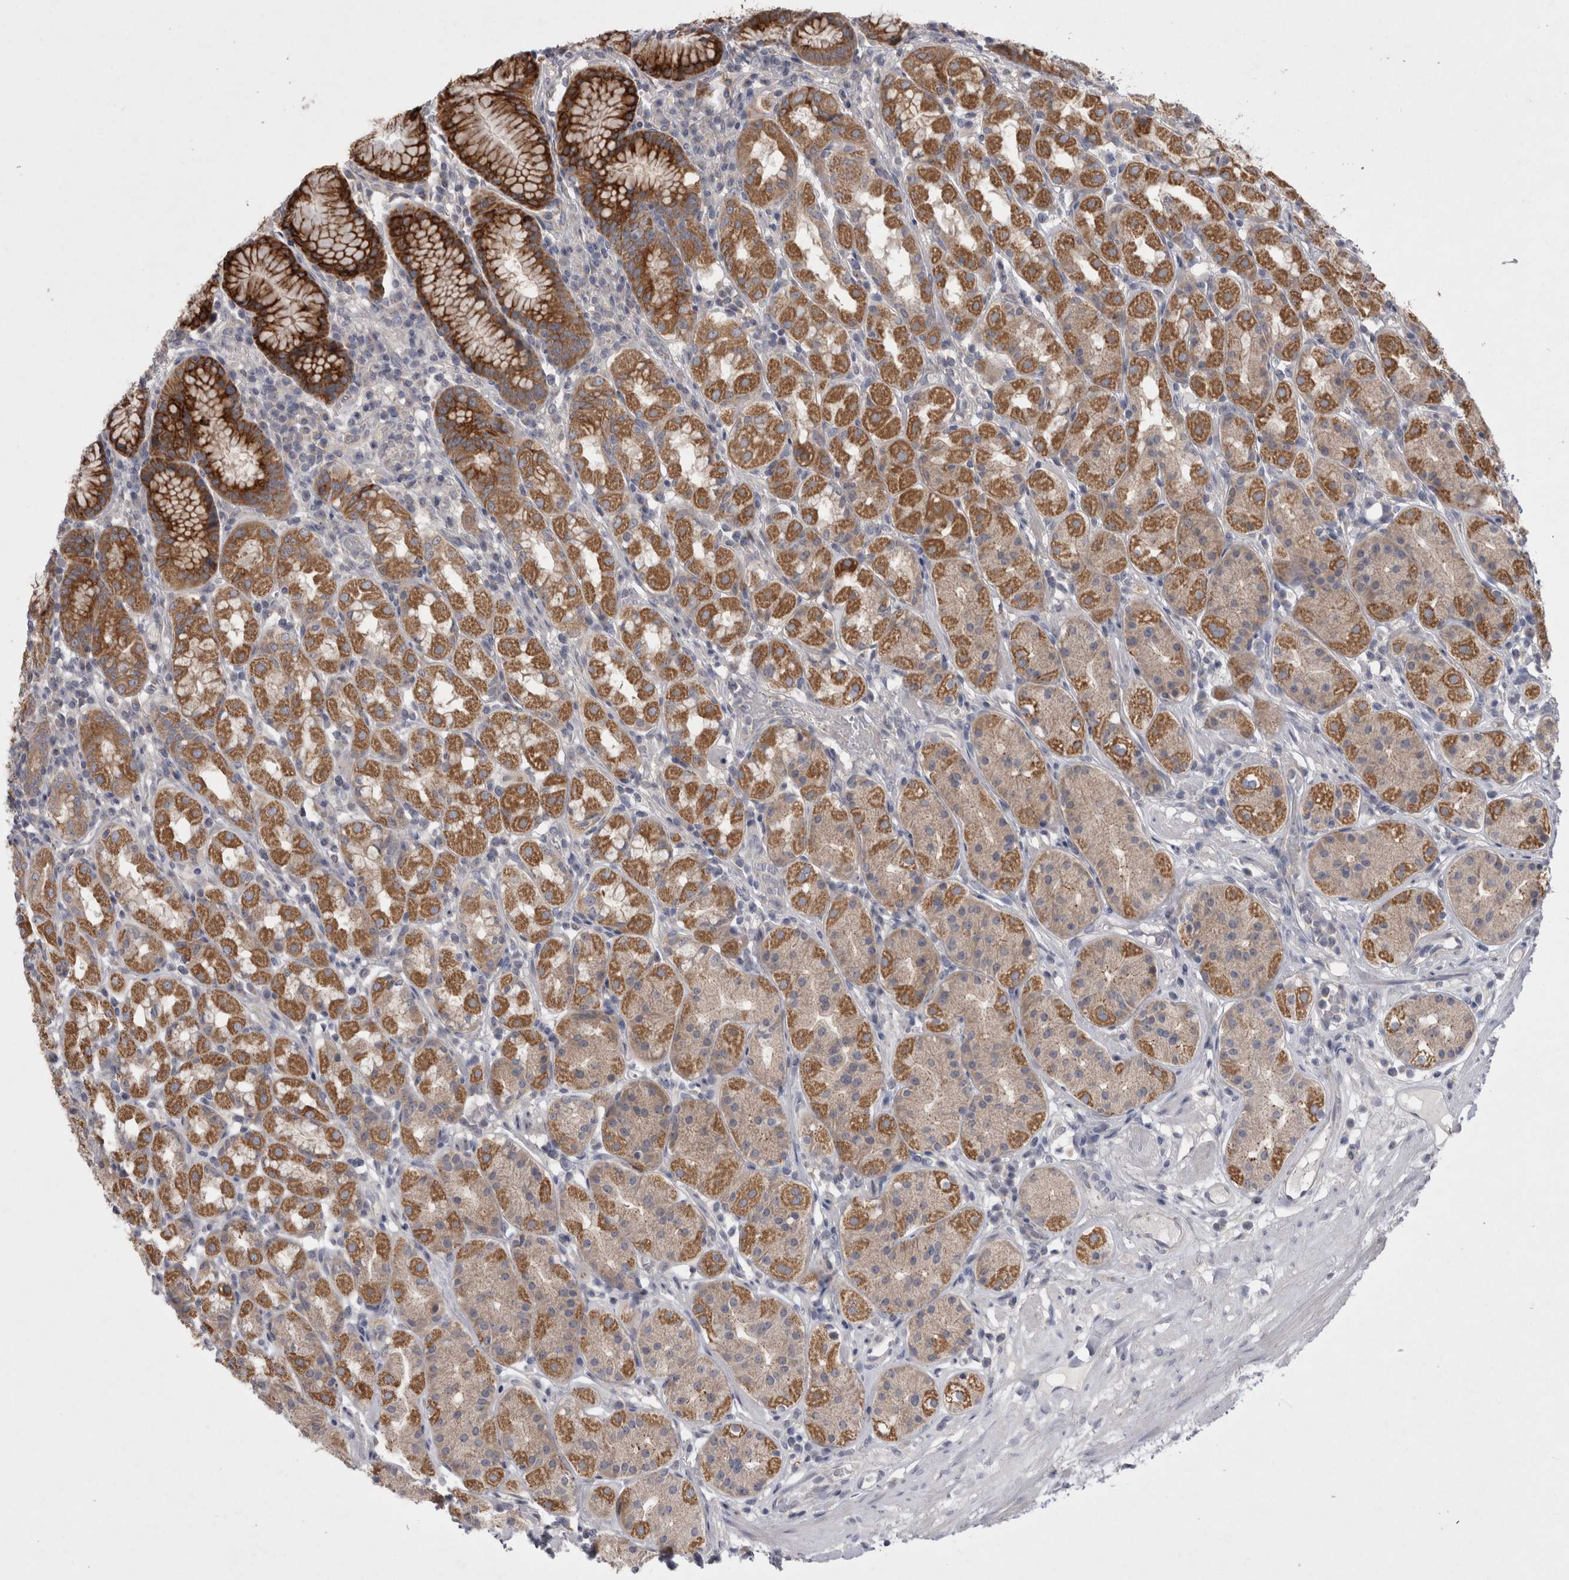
{"staining": {"intensity": "strong", "quantity": ">75%", "location": "cytoplasmic/membranous"}, "tissue": "stomach", "cell_type": "Glandular cells", "image_type": "normal", "snomed": [{"axis": "morphology", "description": "Normal tissue, NOS"}, {"axis": "topography", "description": "Stomach, lower"}], "caption": "The histopathology image reveals immunohistochemical staining of unremarkable stomach. There is strong cytoplasmic/membranous staining is identified in about >75% of glandular cells.", "gene": "LRRC40", "patient": {"sex": "female", "age": 56}}